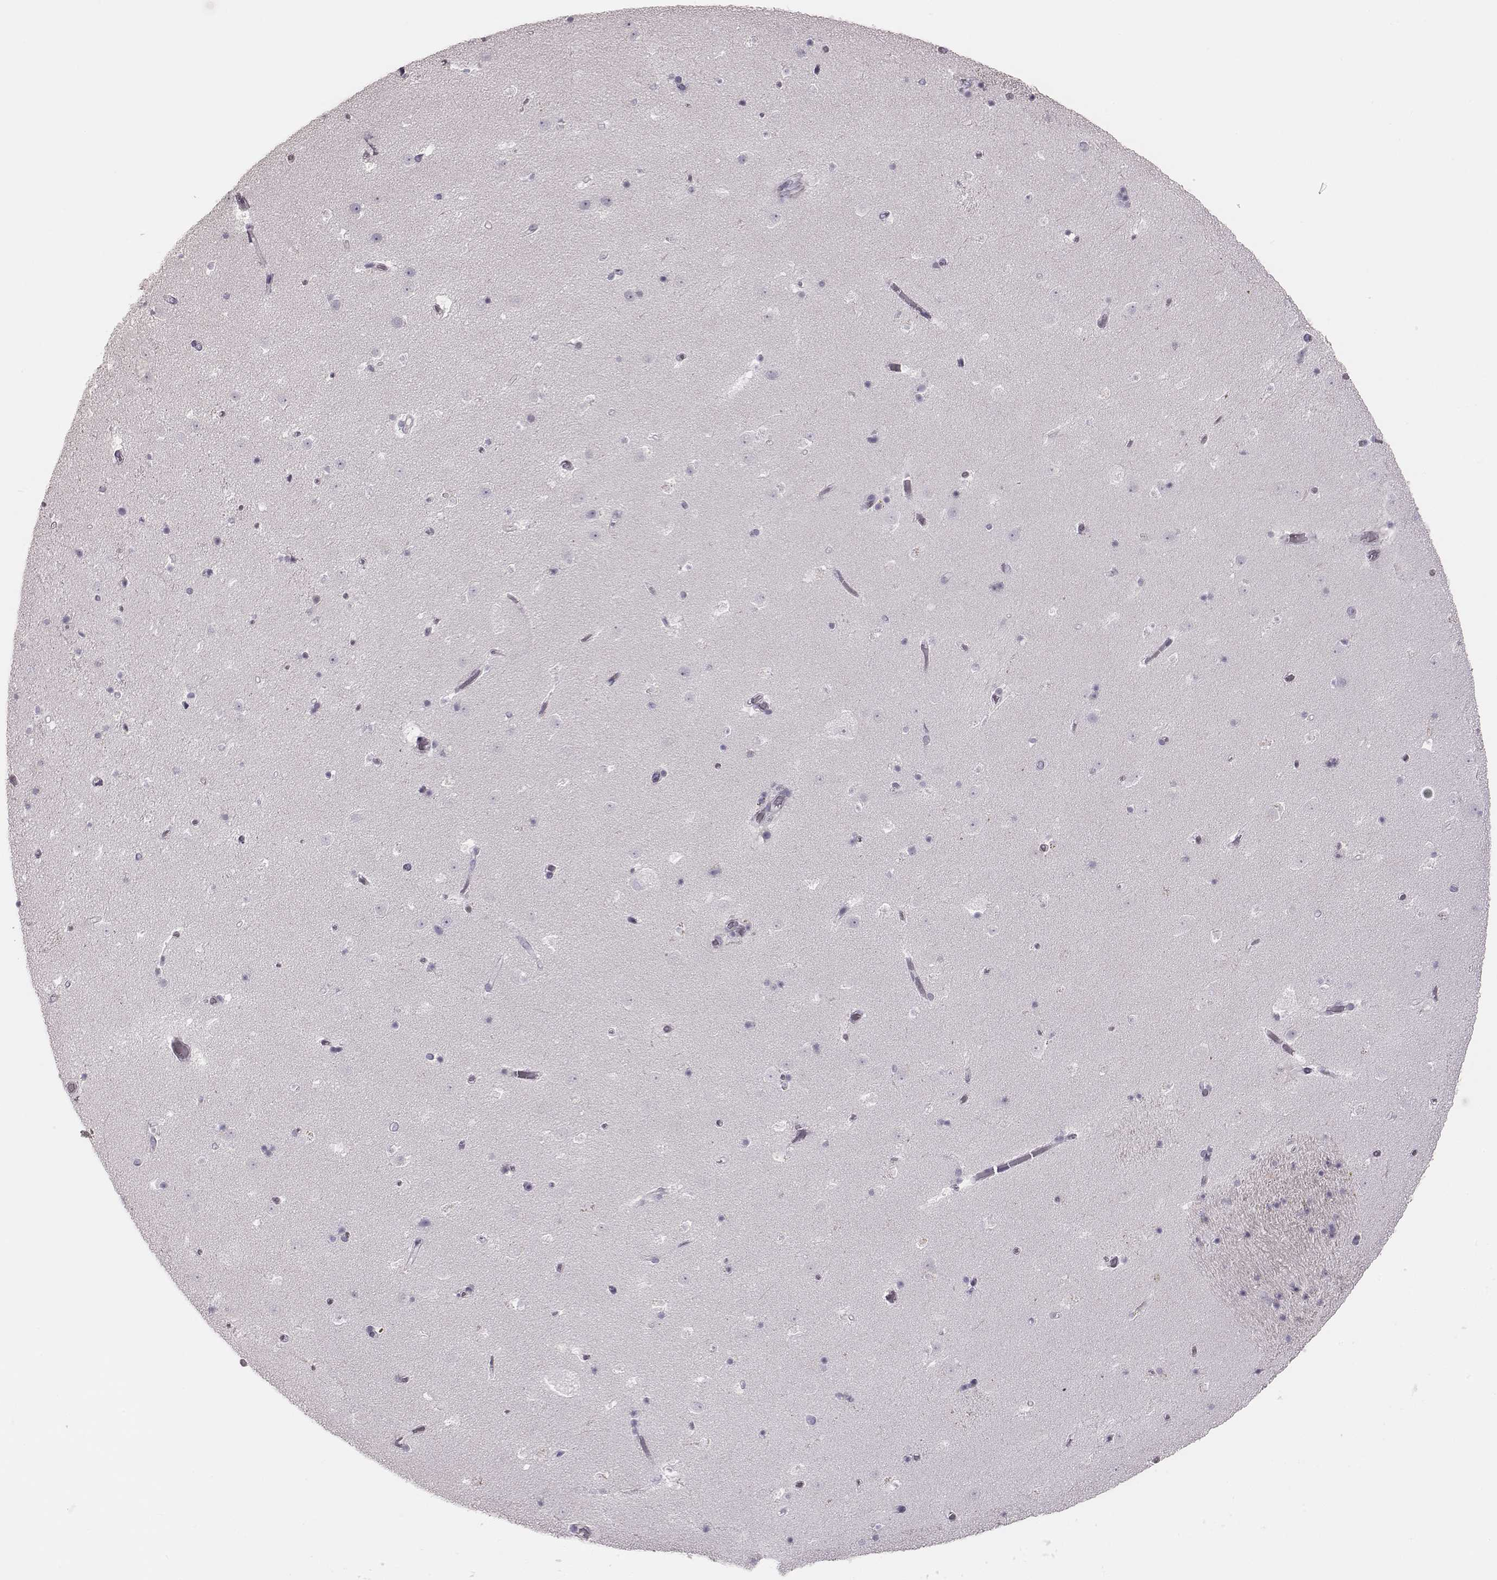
{"staining": {"intensity": "negative", "quantity": "none", "location": "none"}, "tissue": "caudate", "cell_type": "Glial cells", "image_type": "normal", "snomed": [{"axis": "morphology", "description": "Normal tissue, NOS"}, {"axis": "topography", "description": "Lateral ventricle wall"}], "caption": "IHC histopathology image of unremarkable caudate stained for a protein (brown), which demonstrates no positivity in glial cells.", "gene": "PBK", "patient": {"sex": "female", "age": 42}}